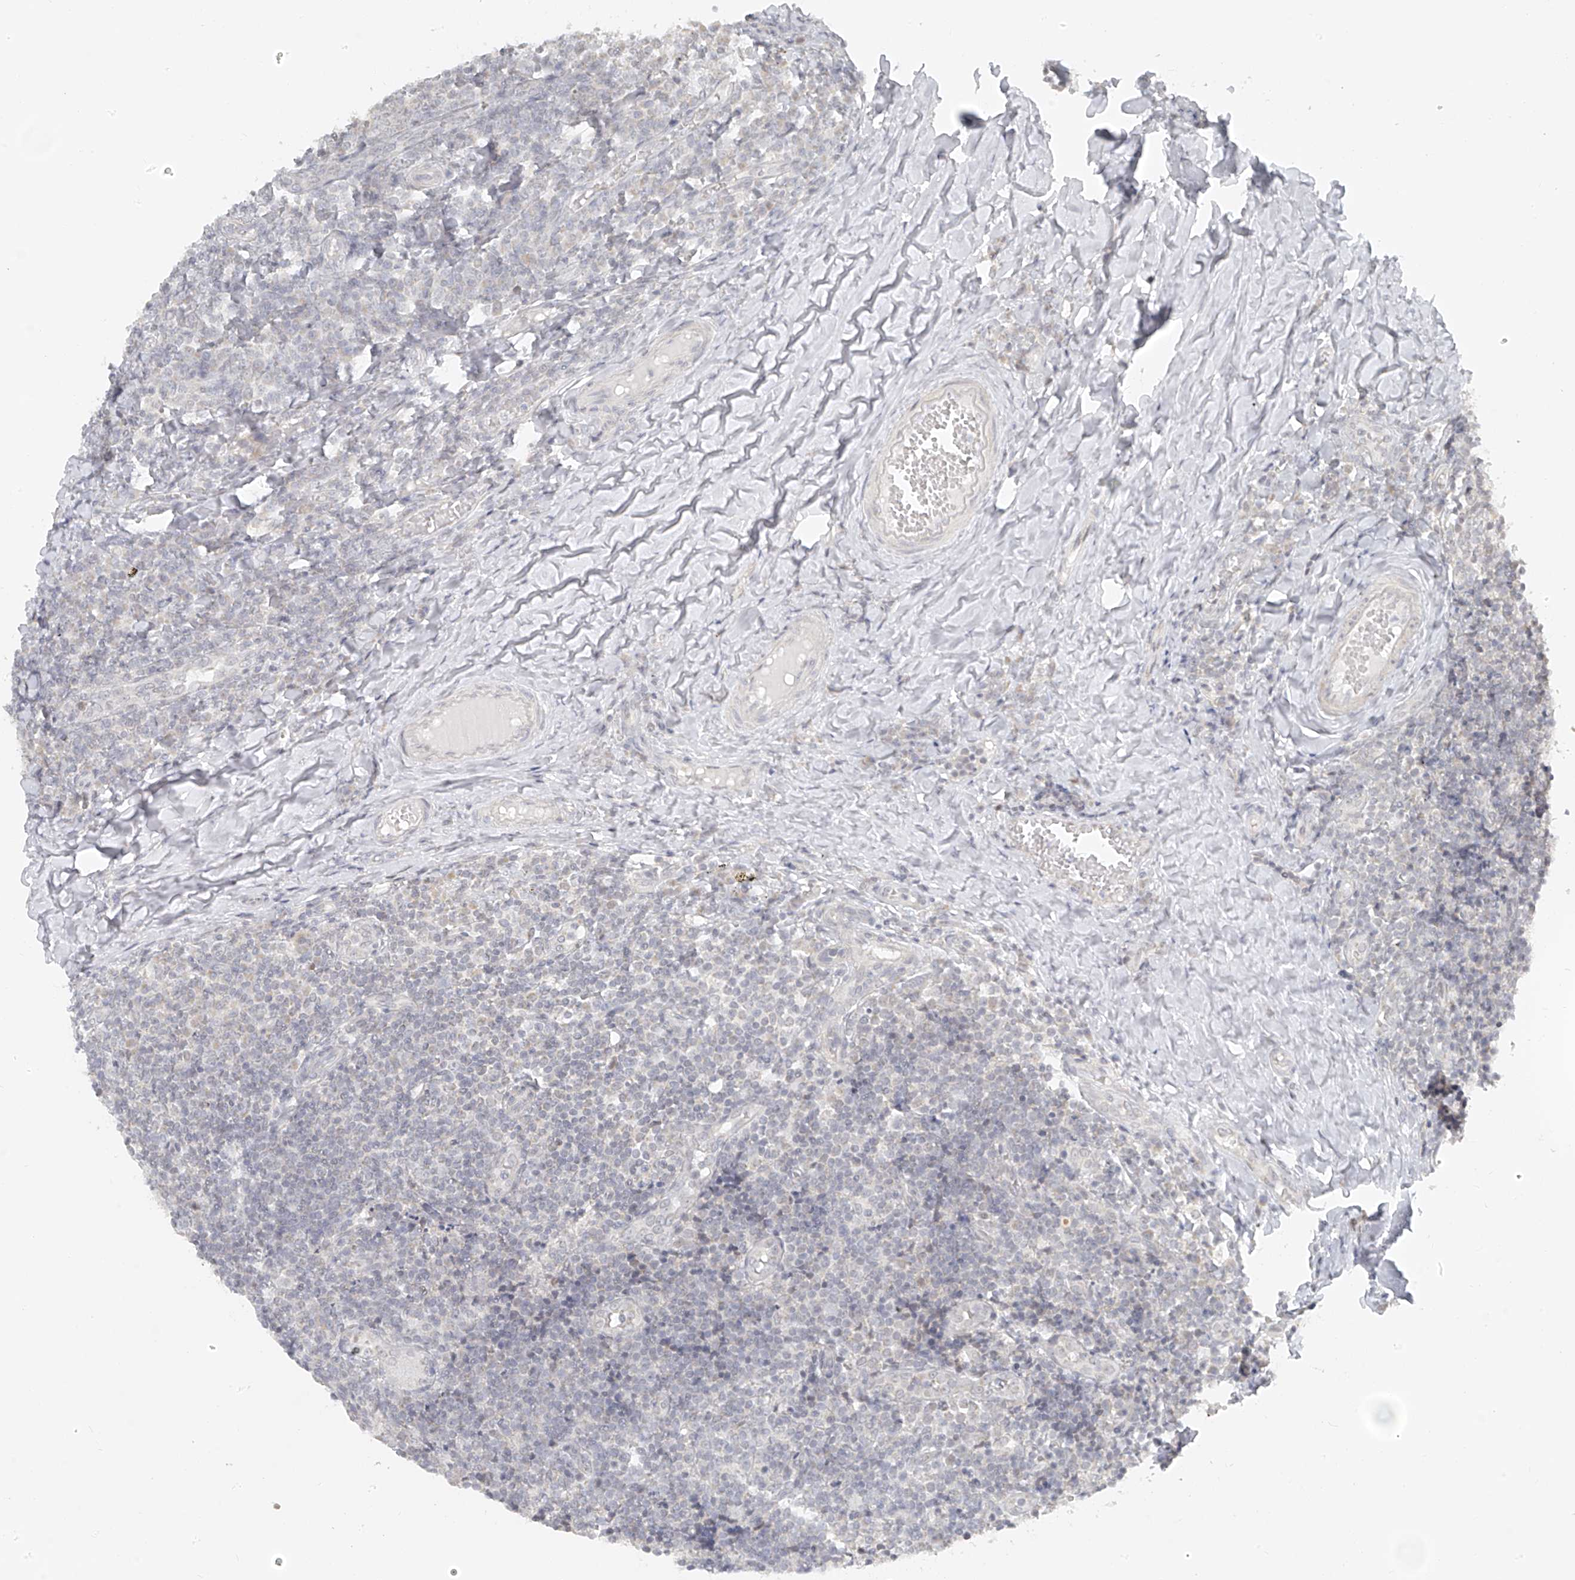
{"staining": {"intensity": "negative", "quantity": "none", "location": "none"}, "tissue": "tonsil", "cell_type": "Germinal center cells", "image_type": "normal", "snomed": [{"axis": "morphology", "description": "Normal tissue, NOS"}, {"axis": "topography", "description": "Tonsil"}], "caption": "The immunohistochemistry histopathology image has no significant expression in germinal center cells of tonsil. (DAB immunohistochemistry visualized using brightfield microscopy, high magnification).", "gene": "DYRK1B", "patient": {"sex": "female", "age": 19}}